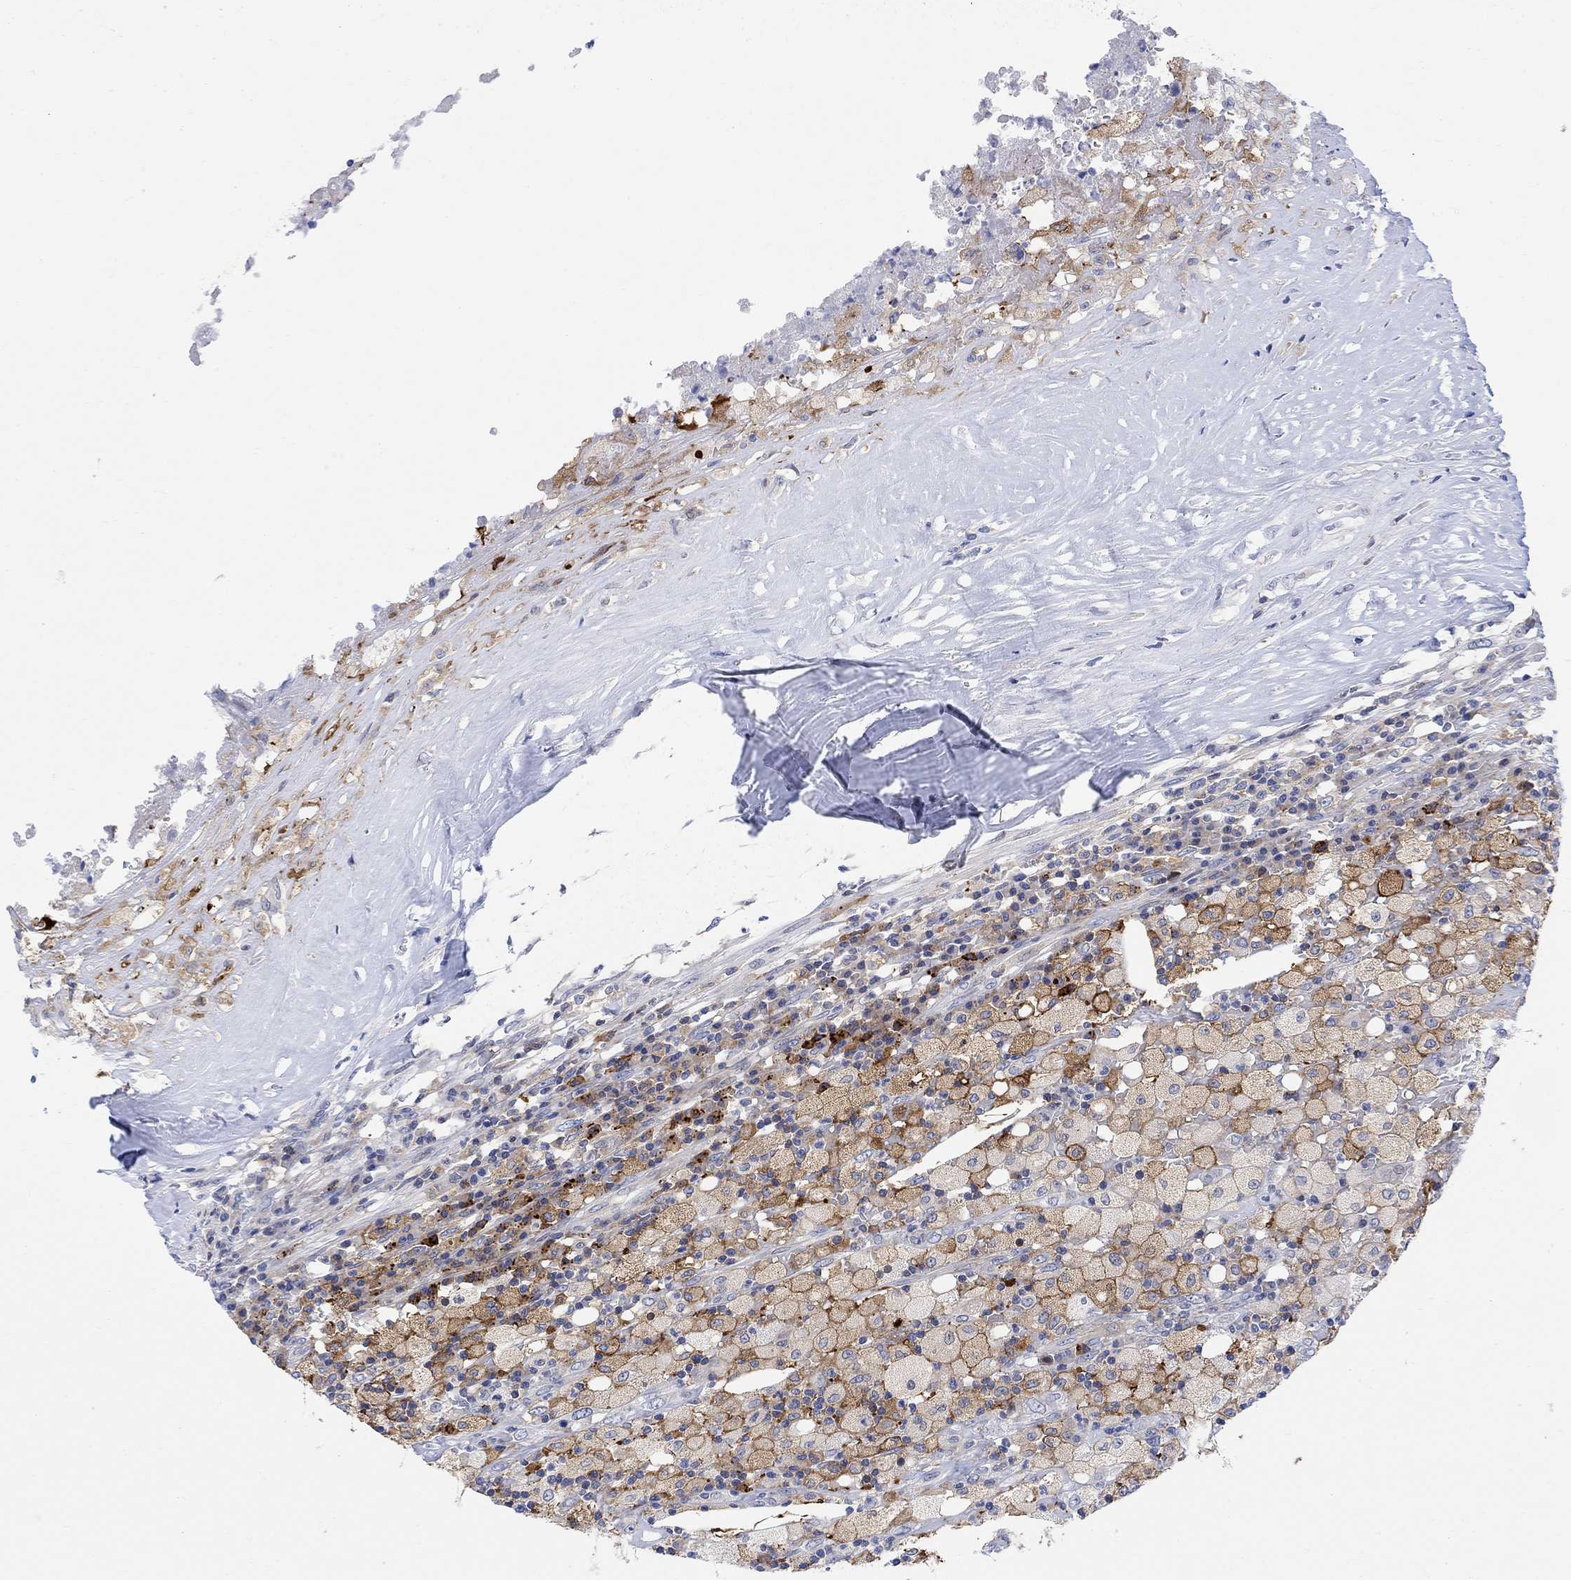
{"staining": {"intensity": "moderate", "quantity": ">75%", "location": "cytoplasmic/membranous"}, "tissue": "testis cancer", "cell_type": "Tumor cells", "image_type": "cancer", "snomed": [{"axis": "morphology", "description": "Necrosis, NOS"}, {"axis": "morphology", "description": "Carcinoma, Embryonal, NOS"}, {"axis": "topography", "description": "Testis"}], "caption": "Immunohistochemistry (IHC) staining of testis cancer (embryonal carcinoma), which demonstrates medium levels of moderate cytoplasmic/membranous expression in about >75% of tumor cells indicating moderate cytoplasmic/membranous protein staining. The staining was performed using DAB (brown) for protein detection and nuclei were counterstained in hematoxylin (blue).", "gene": "ARSK", "patient": {"sex": "male", "age": 19}}